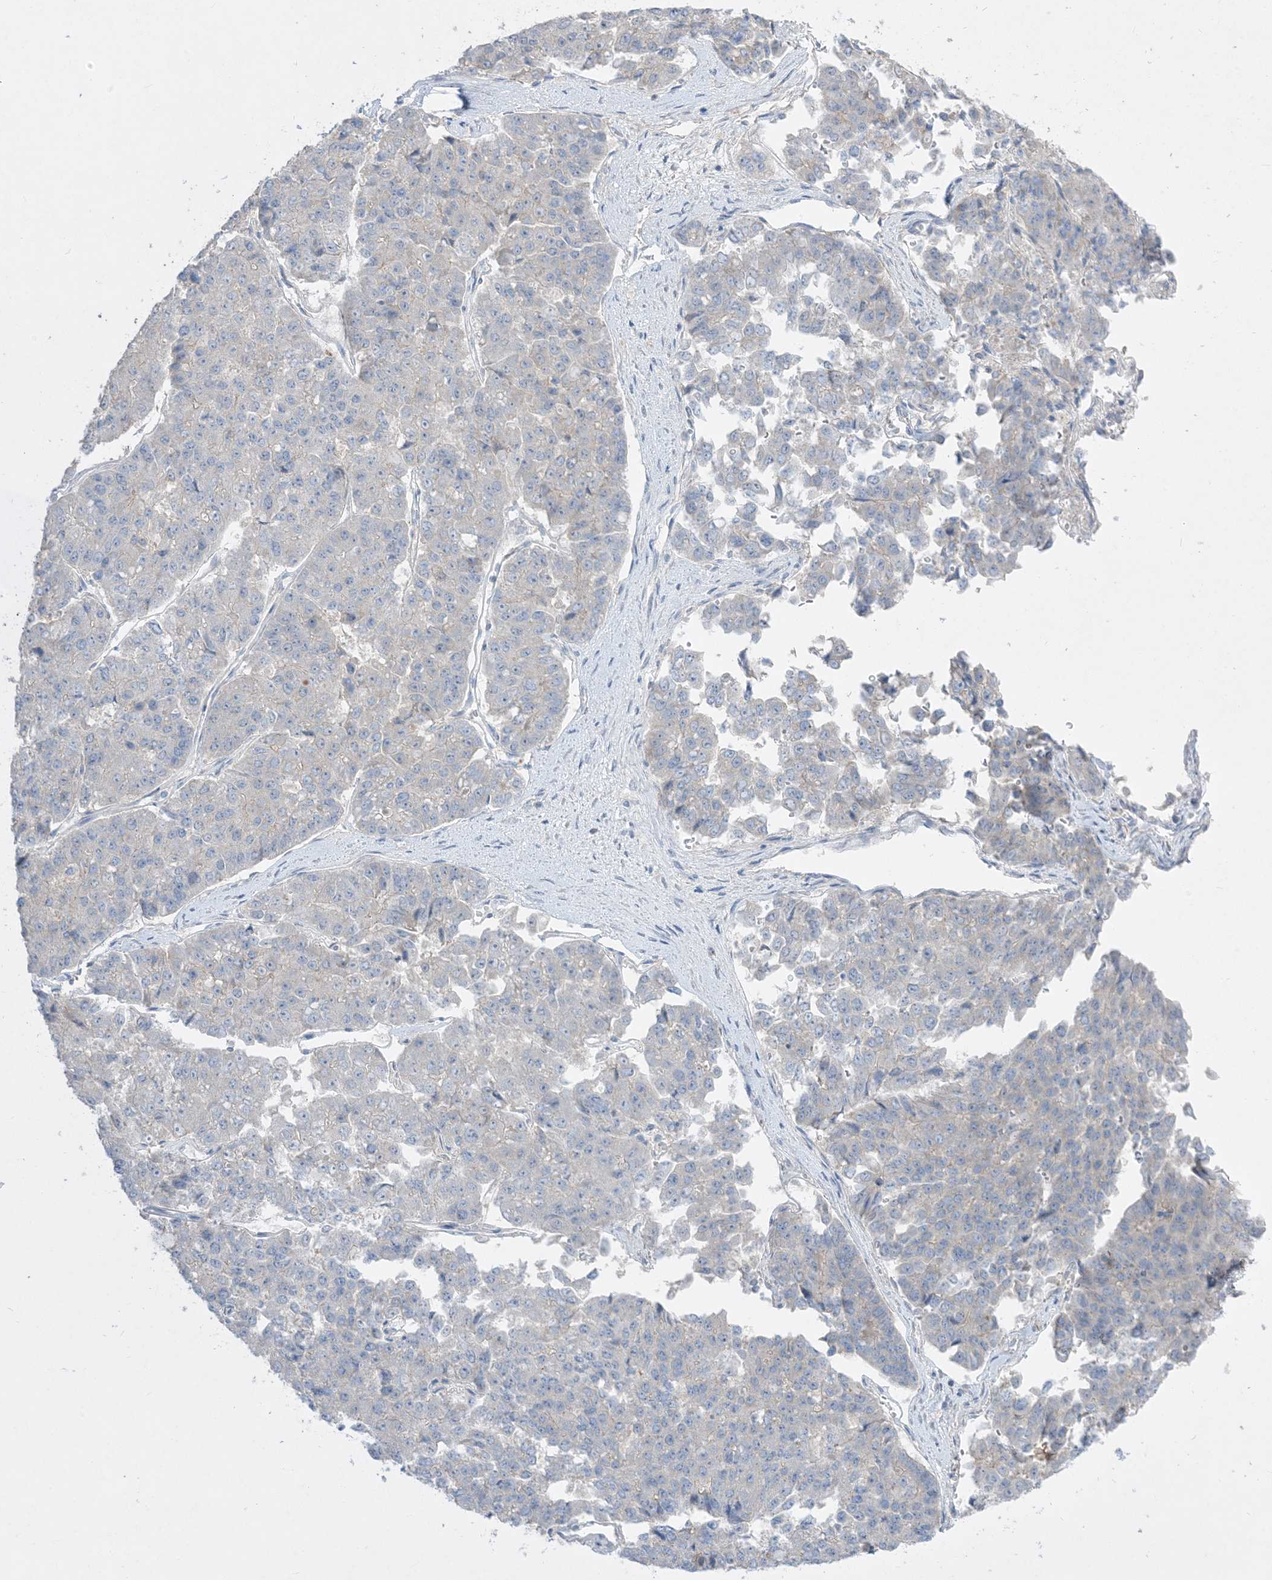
{"staining": {"intensity": "negative", "quantity": "none", "location": "none"}, "tissue": "pancreatic cancer", "cell_type": "Tumor cells", "image_type": "cancer", "snomed": [{"axis": "morphology", "description": "Adenocarcinoma, NOS"}, {"axis": "topography", "description": "Pancreas"}], "caption": "High power microscopy photomicrograph of an immunohistochemistry (IHC) photomicrograph of adenocarcinoma (pancreatic), revealing no significant expression in tumor cells.", "gene": "ARHGEF9", "patient": {"sex": "male", "age": 50}}